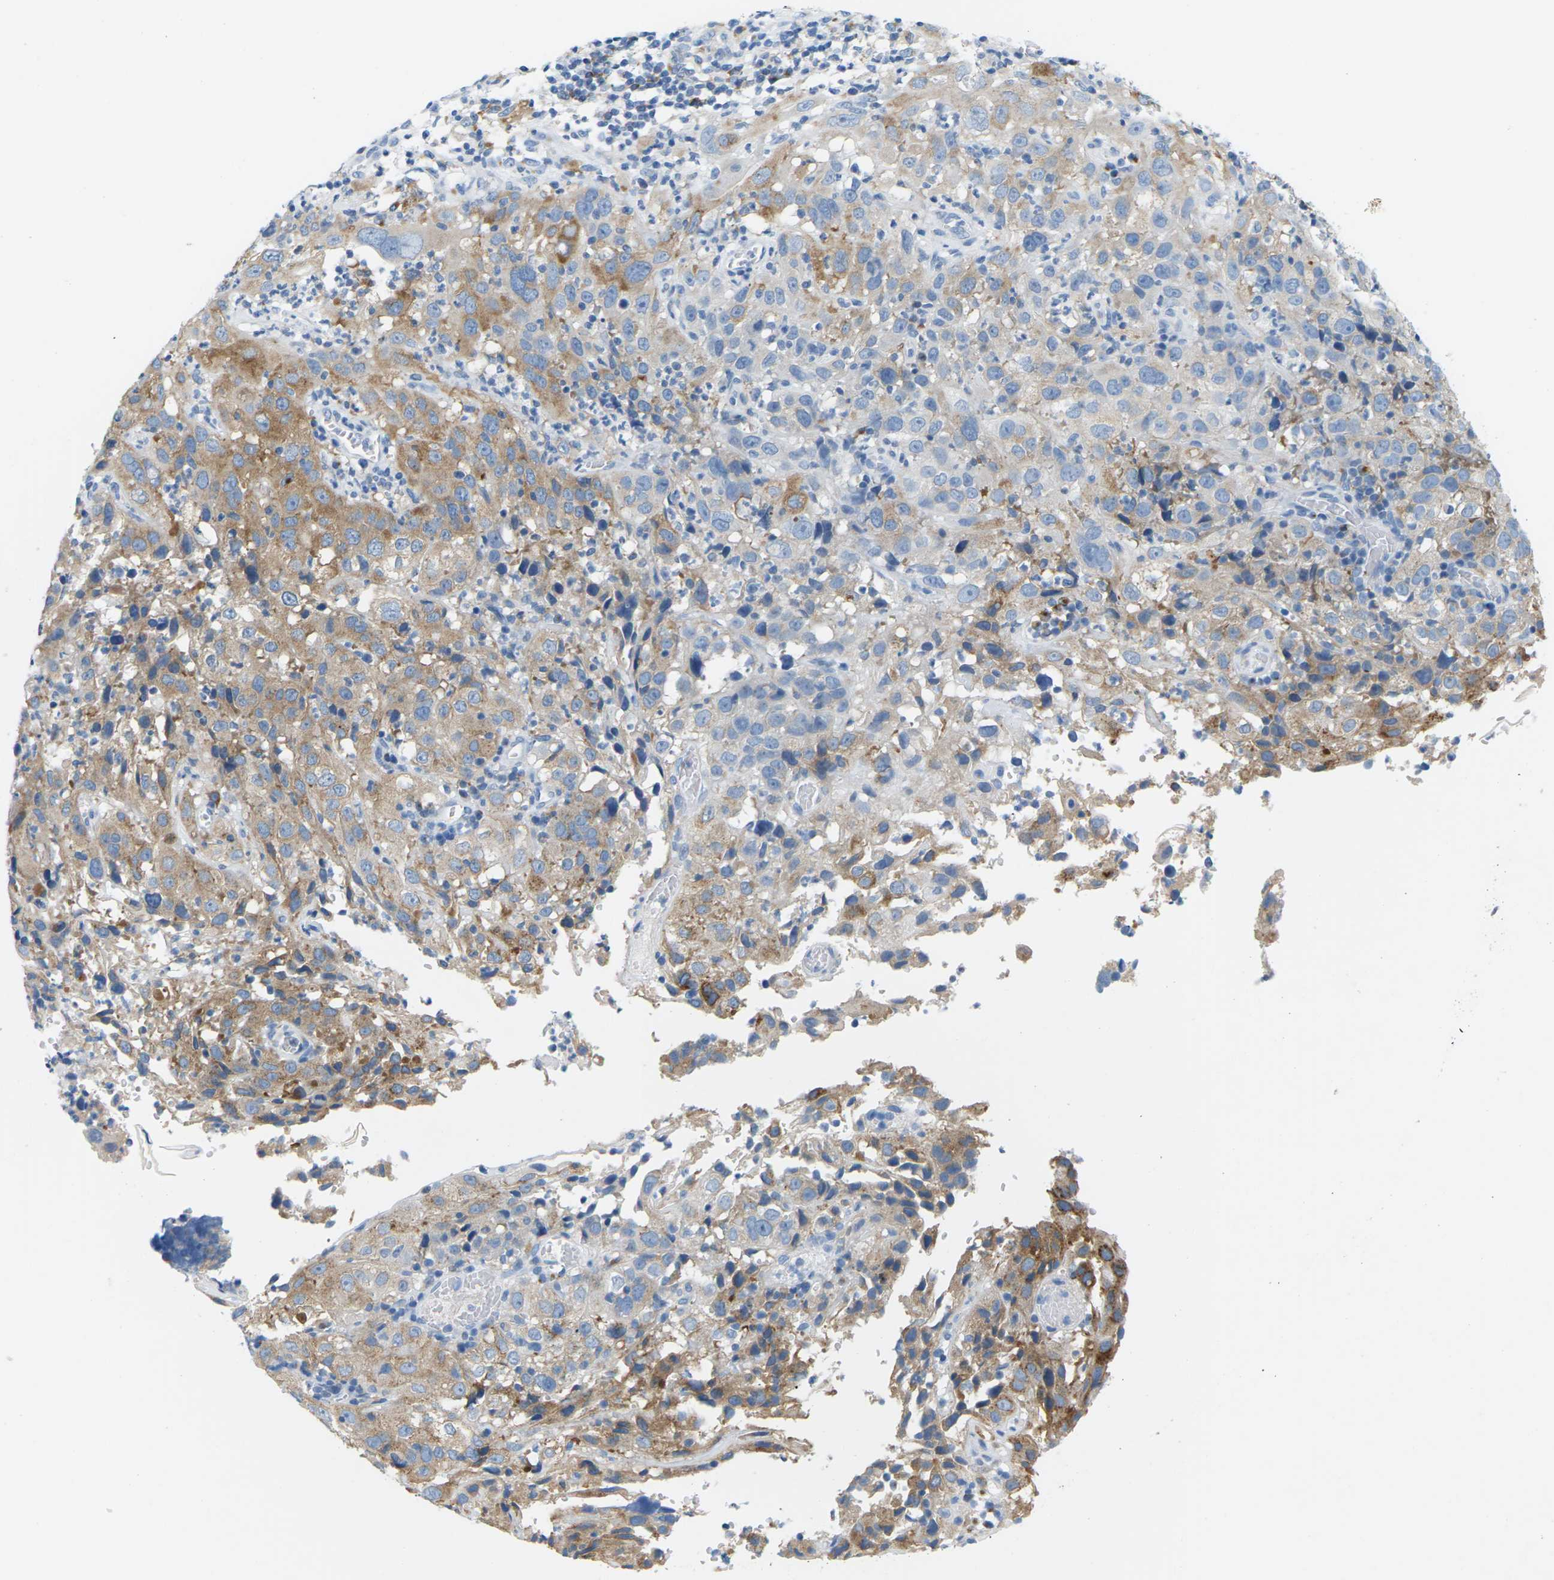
{"staining": {"intensity": "moderate", "quantity": "25%-75%", "location": "cytoplasmic/membranous"}, "tissue": "cervical cancer", "cell_type": "Tumor cells", "image_type": "cancer", "snomed": [{"axis": "morphology", "description": "Squamous cell carcinoma, NOS"}, {"axis": "topography", "description": "Cervix"}], "caption": "The immunohistochemical stain labels moderate cytoplasmic/membranous expression in tumor cells of squamous cell carcinoma (cervical) tissue.", "gene": "SYNGR2", "patient": {"sex": "female", "age": 32}}